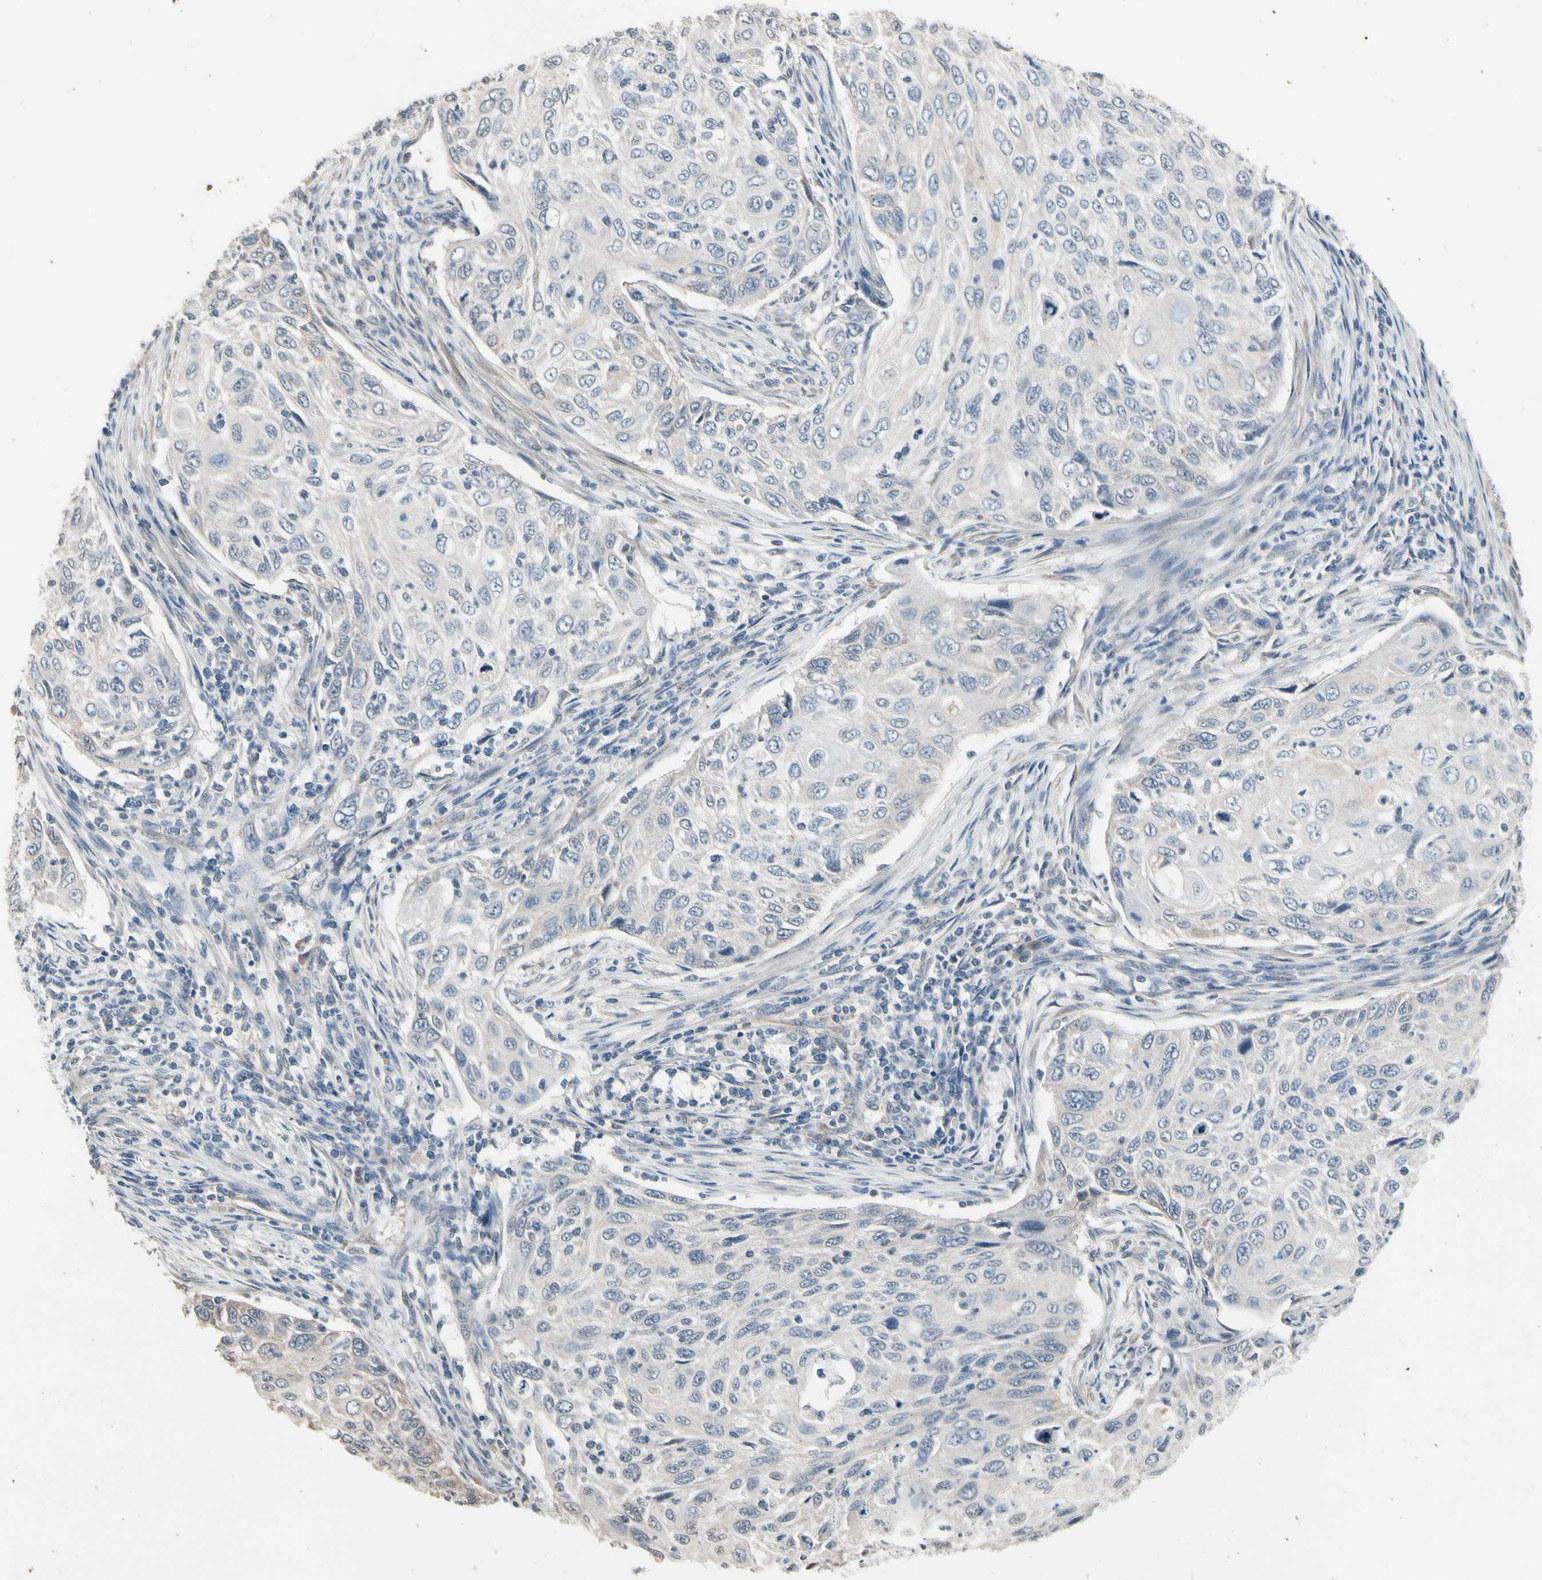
{"staining": {"intensity": "weak", "quantity": "<25%", "location": "cytoplasmic/membranous"}, "tissue": "cervical cancer", "cell_type": "Tumor cells", "image_type": "cancer", "snomed": [{"axis": "morphology", "description": "Squamous cell carcinoma, NOS"}, {"axis": "topography", "description": "Cervix"}], "caption": "Immunohistochemistry histopathology image of neoplastic tissue: cervical squamous cell carcinoma stained with DAB (3,3'-diaminobenzidine) displays no significant protein expression in tumor cells.", "gene": "SV2A", "patient": {"sex": "female", "age": 70}}